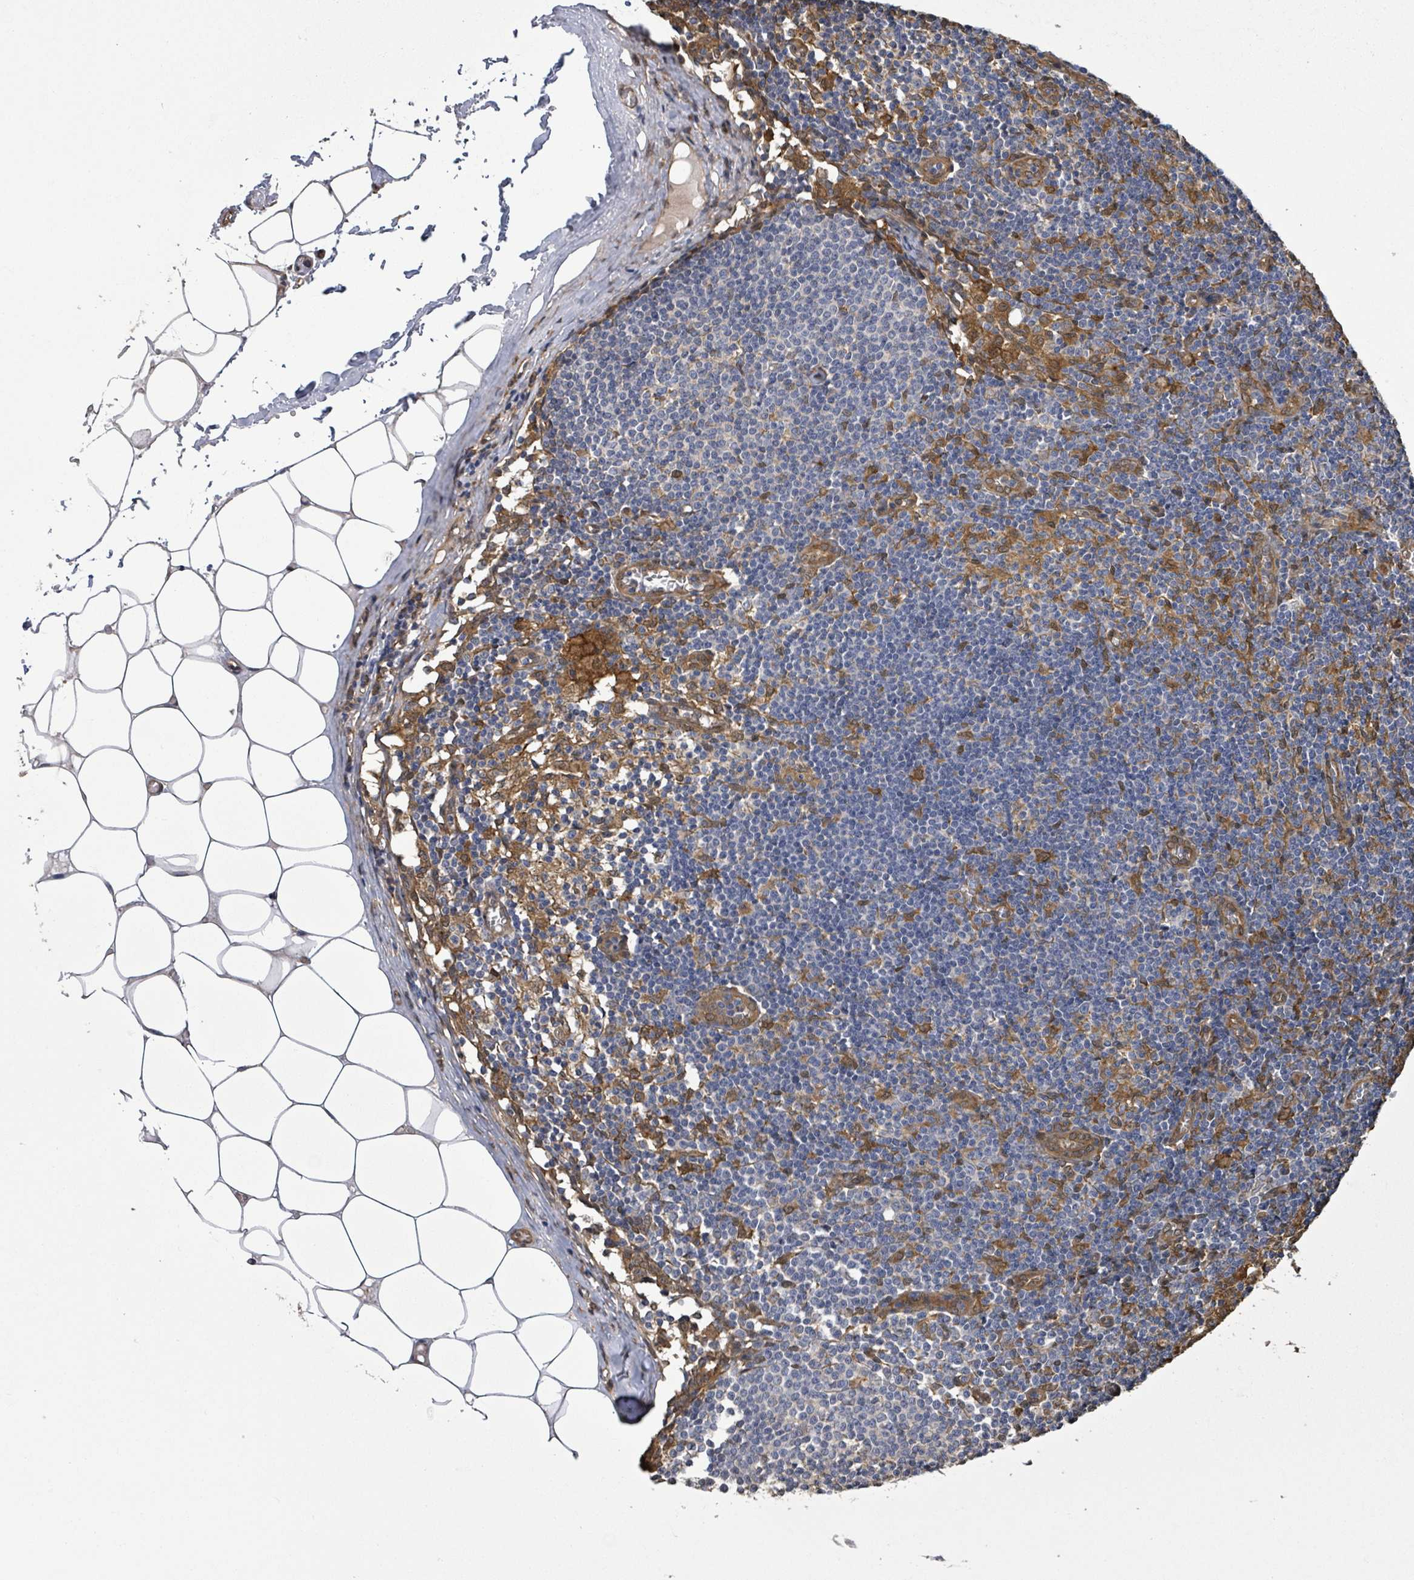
{"staining": {"intensity": "moderate", "quantity": "<25%", "location": "cytoplasmic/membranous"}, "tissue": "lymph node", "cell_type": "Germinal center cells", "image_type": "normal", "snomed": [{"axis": "morphology", "description": "Normal tissue, NOS"}, {"axis": "topography", "description": "Lymph node"}], "caption": "Brown immunohistochemical staining in unremarkable human lymph node exhibits moderate cytoplasmic/membranous expression in approximately <25% of germinal center cells.", "gene": "ARPIN", "patient": {"sex": "female", "age": 42}}